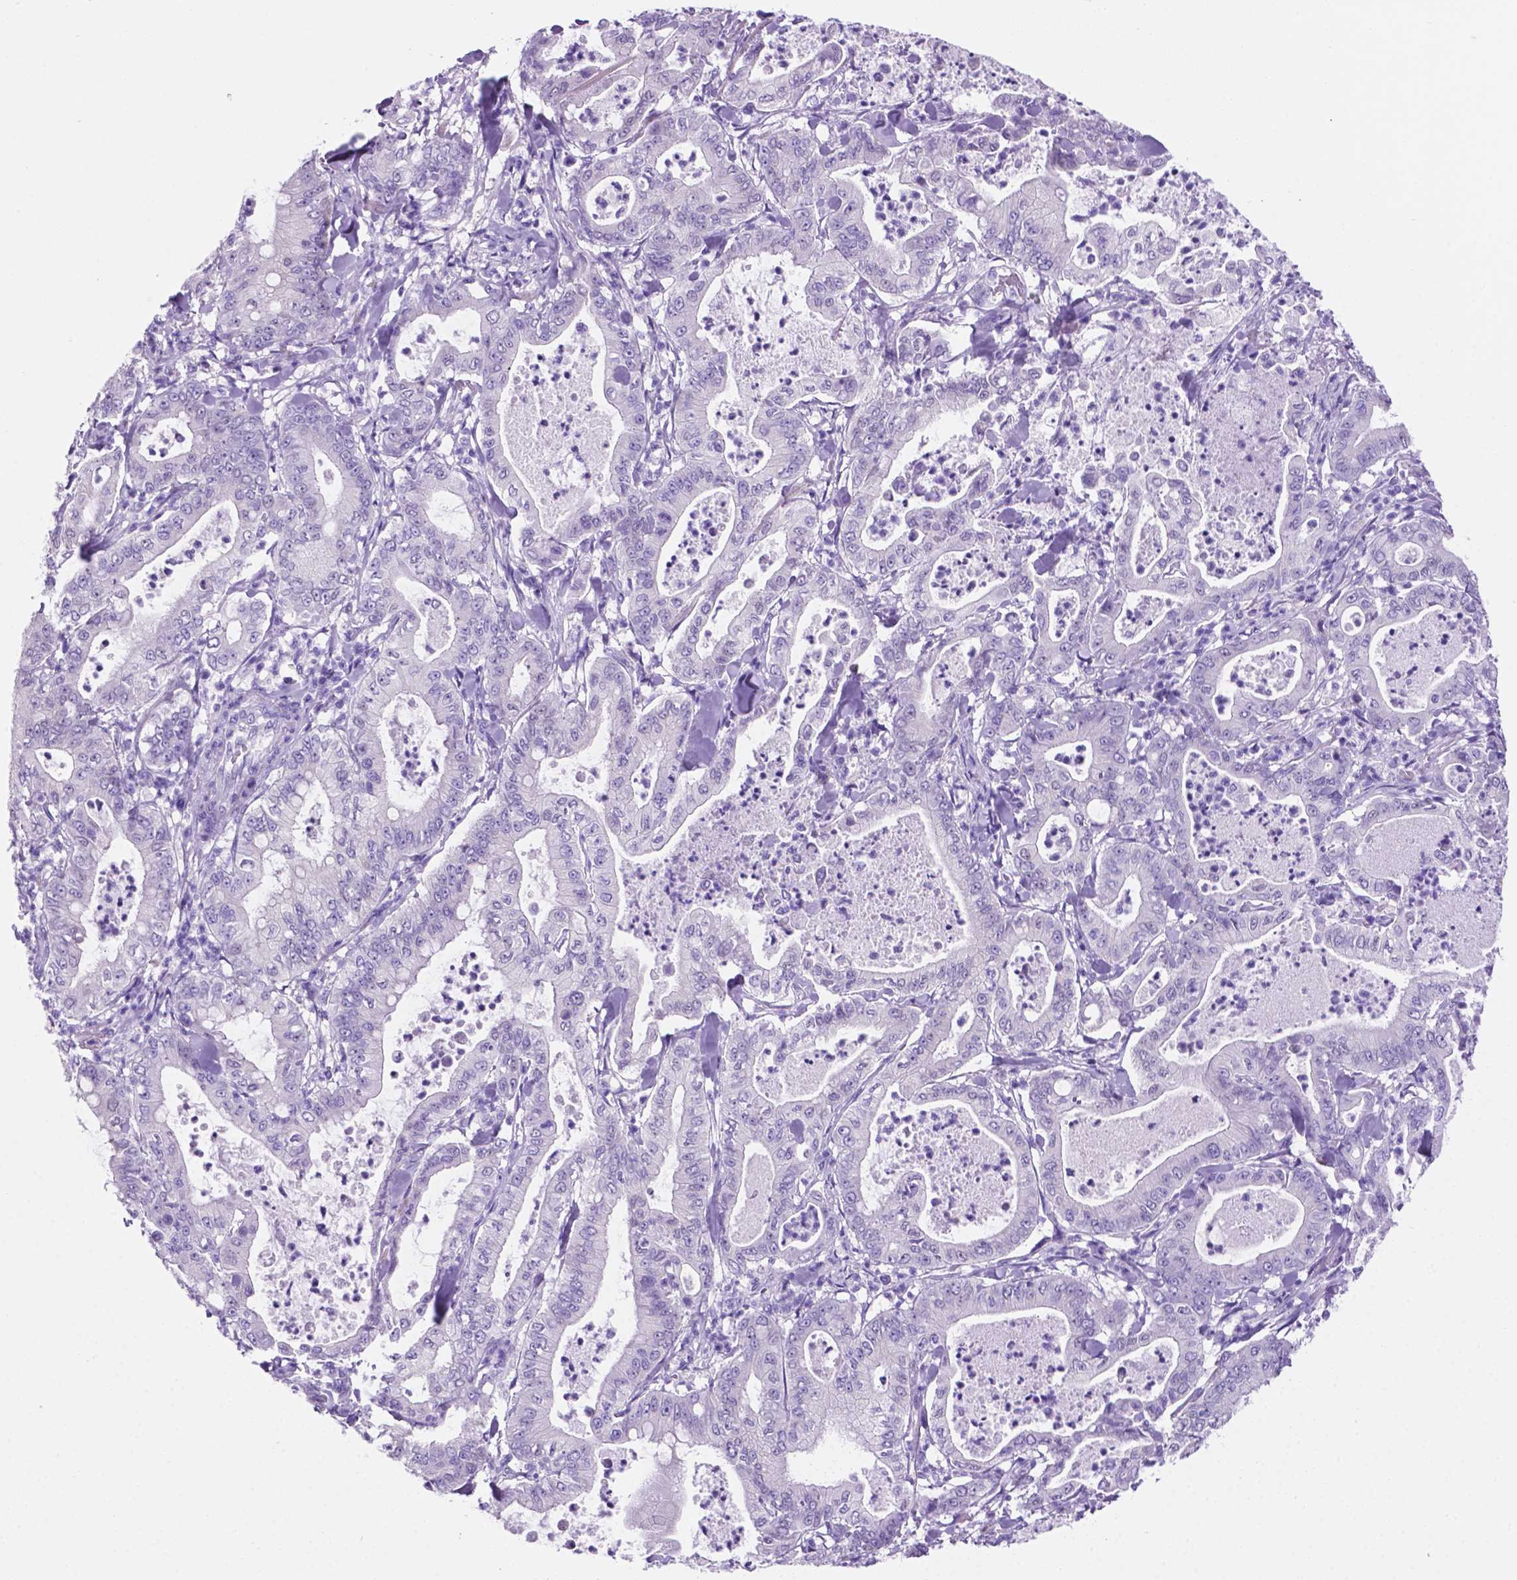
{"staining": {"intensity": "negative", "quantity": "none", "location": "none"}, "tissue": "pancreatic cancer", "cell_type": "Tumor cells", "image_type": "cancer", "snomed": [{"axis": "morphology", "description": "Adenocarcinoma, NOS"}, {"axis": "topography", "description": "Pancreas"}], "caption": "Immunohistochemistry (IHC) of human pancreatic adenocarcinoma shows no positivity in tumor cells.", "gene": "TMEM210", "patient": {"sex": "male", "age": 71}}